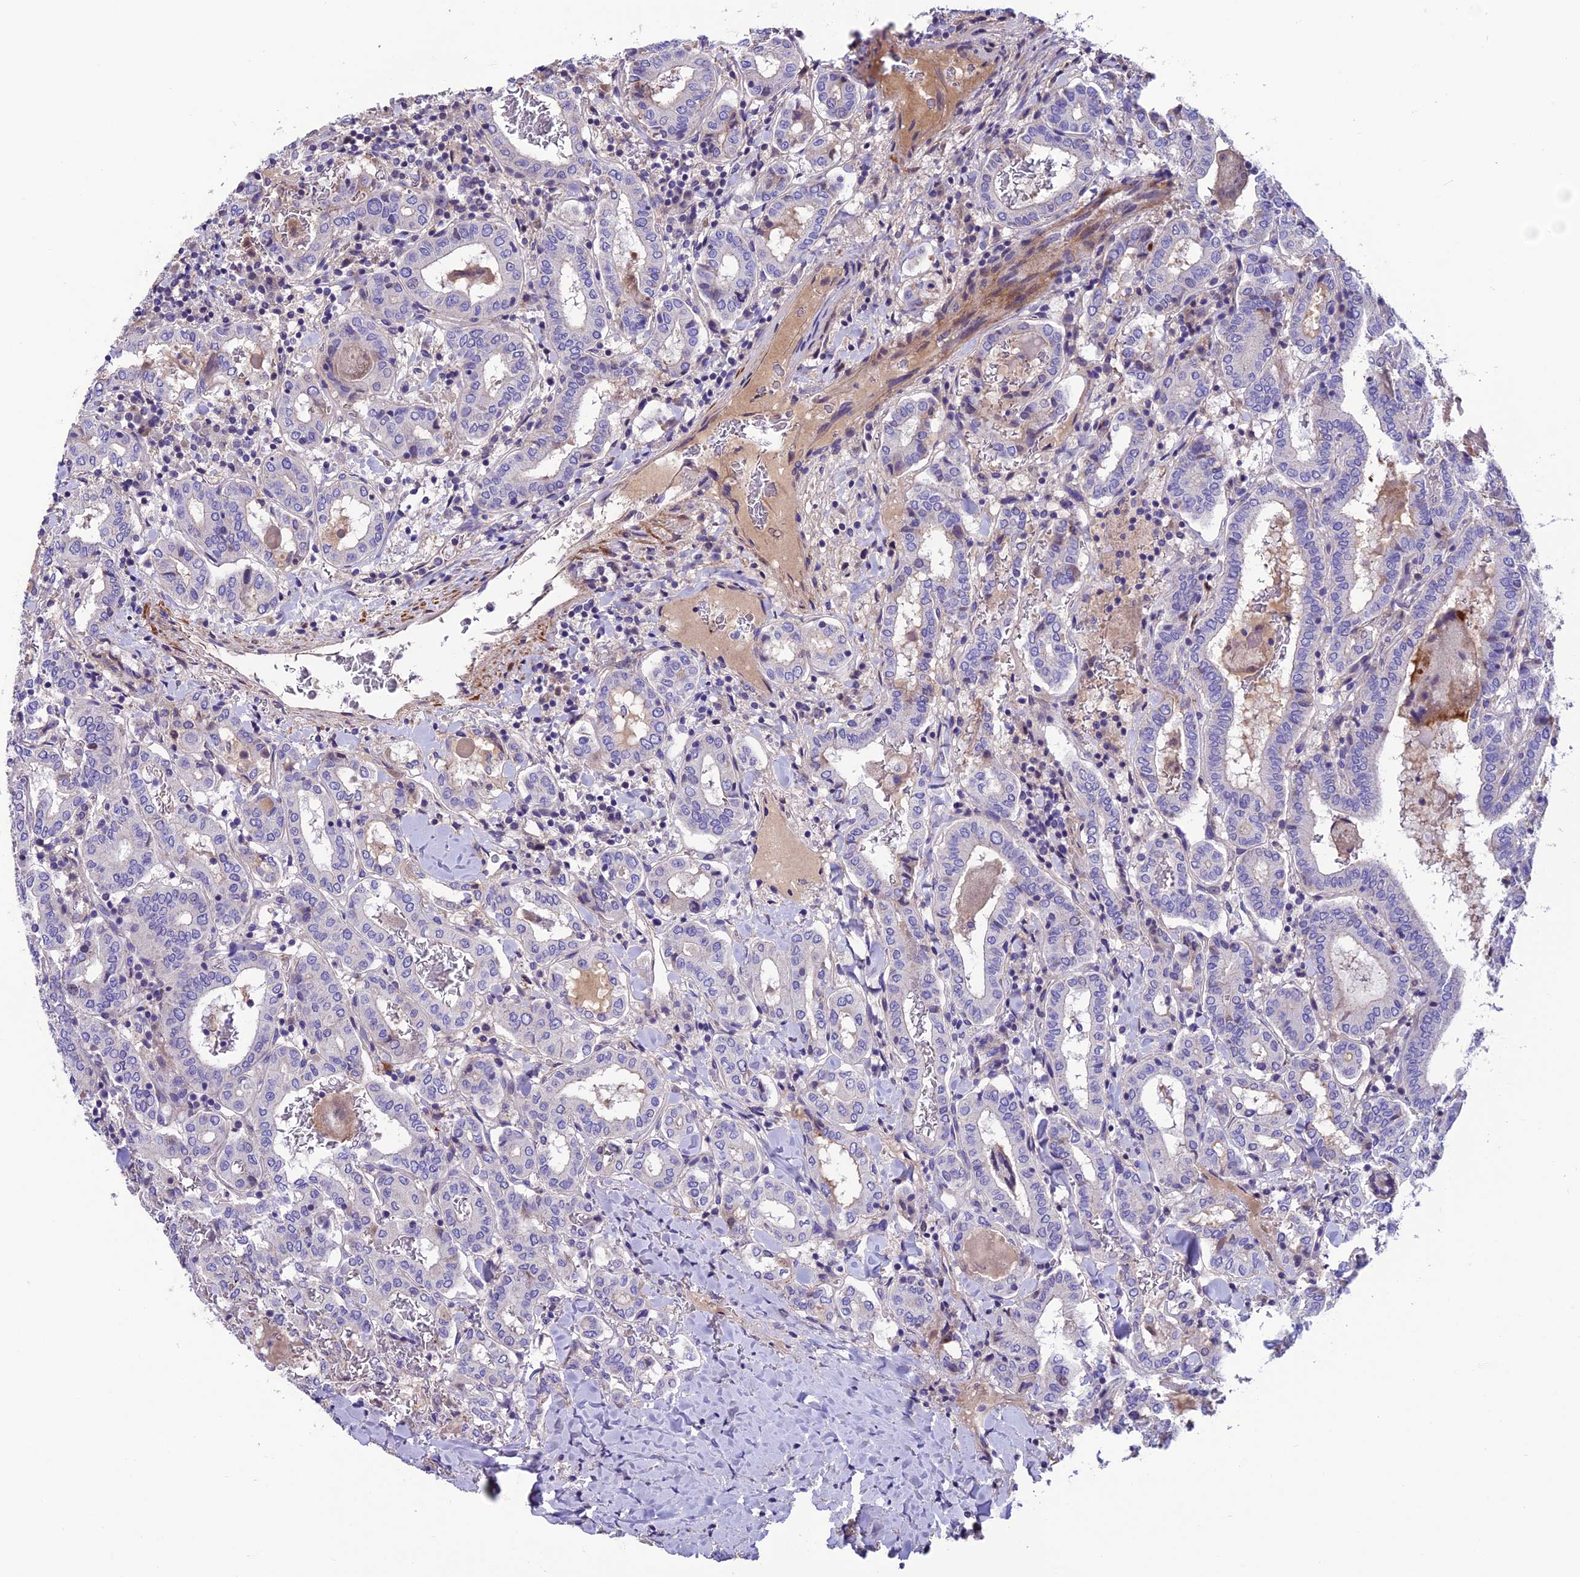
{"staining": {"intensity": "negative", "quantity": "none", "location": "none"}, "tissue": "thyroid cancer", "cell_type": "Tumor cells", "image_type": "cancer", "snomed": [{"axis": "morphology", "description": "Papillary adenocarcinoma, NOS"}, {"axis": "topography", "description": "Thyroid gland"}], "caption": "Tumor cells are negative for protein expression in human thyroid cancer (papillary adenocarcinoma).", "gene": "FAM178B", "patient": {"sex": "female", "age": 72}}